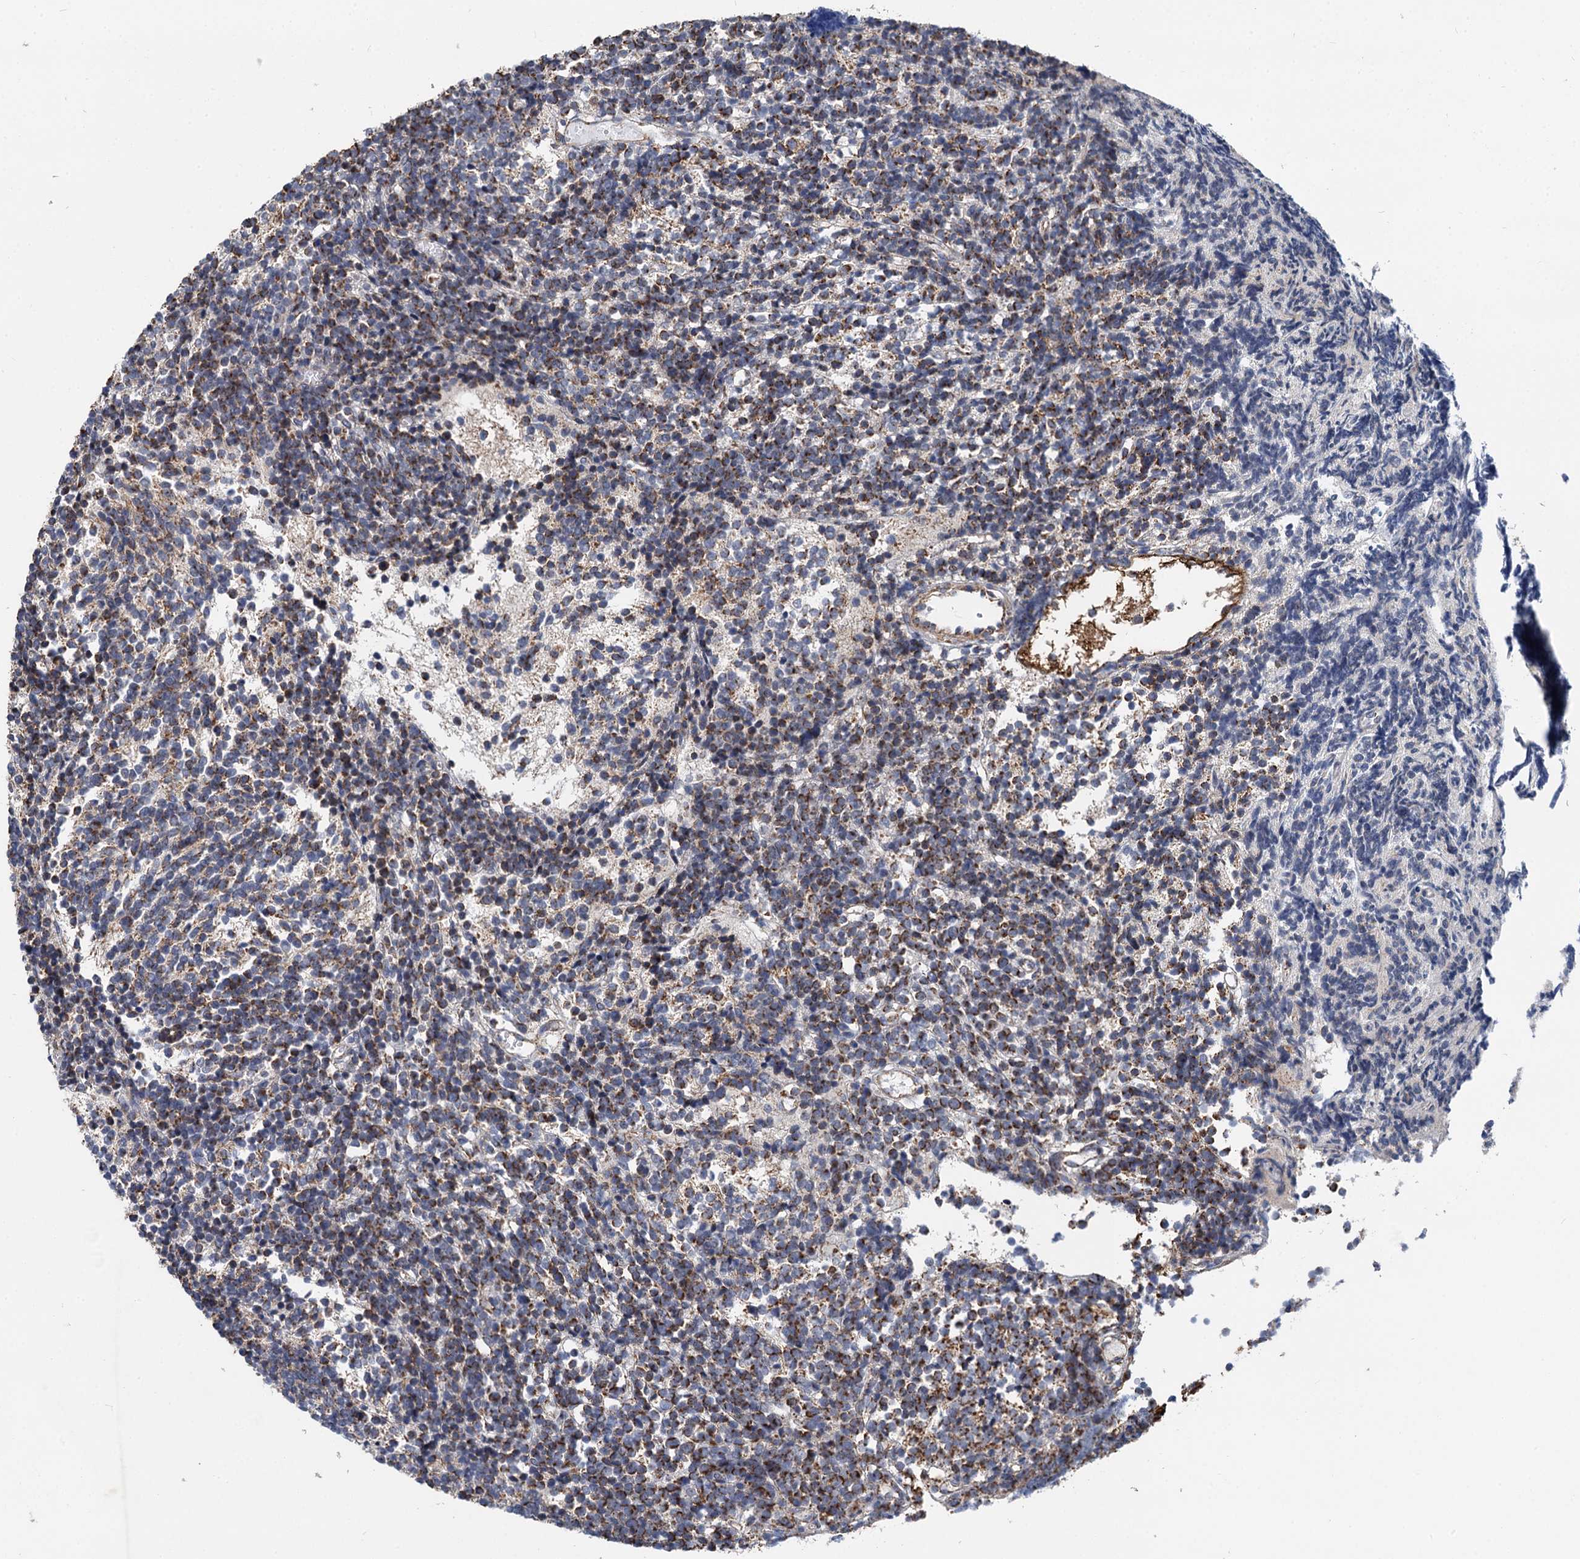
{"staining": {"intensity": "moderate", "quantity": ">75%", "location": "cytoplasmic/membranous"}, "tissue": "glioma", "cell_type": "Tumor cells", "image_type": "cancer", "snomed": [{"axis": "morphology", "description": "Glioma, malignant, Low grade"}, {"axis": "topography", "description": "Brain"}], "caption": "Protein expression analysis of malignant low-grade glioma displays moderate cytoplasmic/membranous positivity in approximately >75% of tumor cells.", "gene": "SPRYD3", "patient": {"sex": "female", "age": 1}}